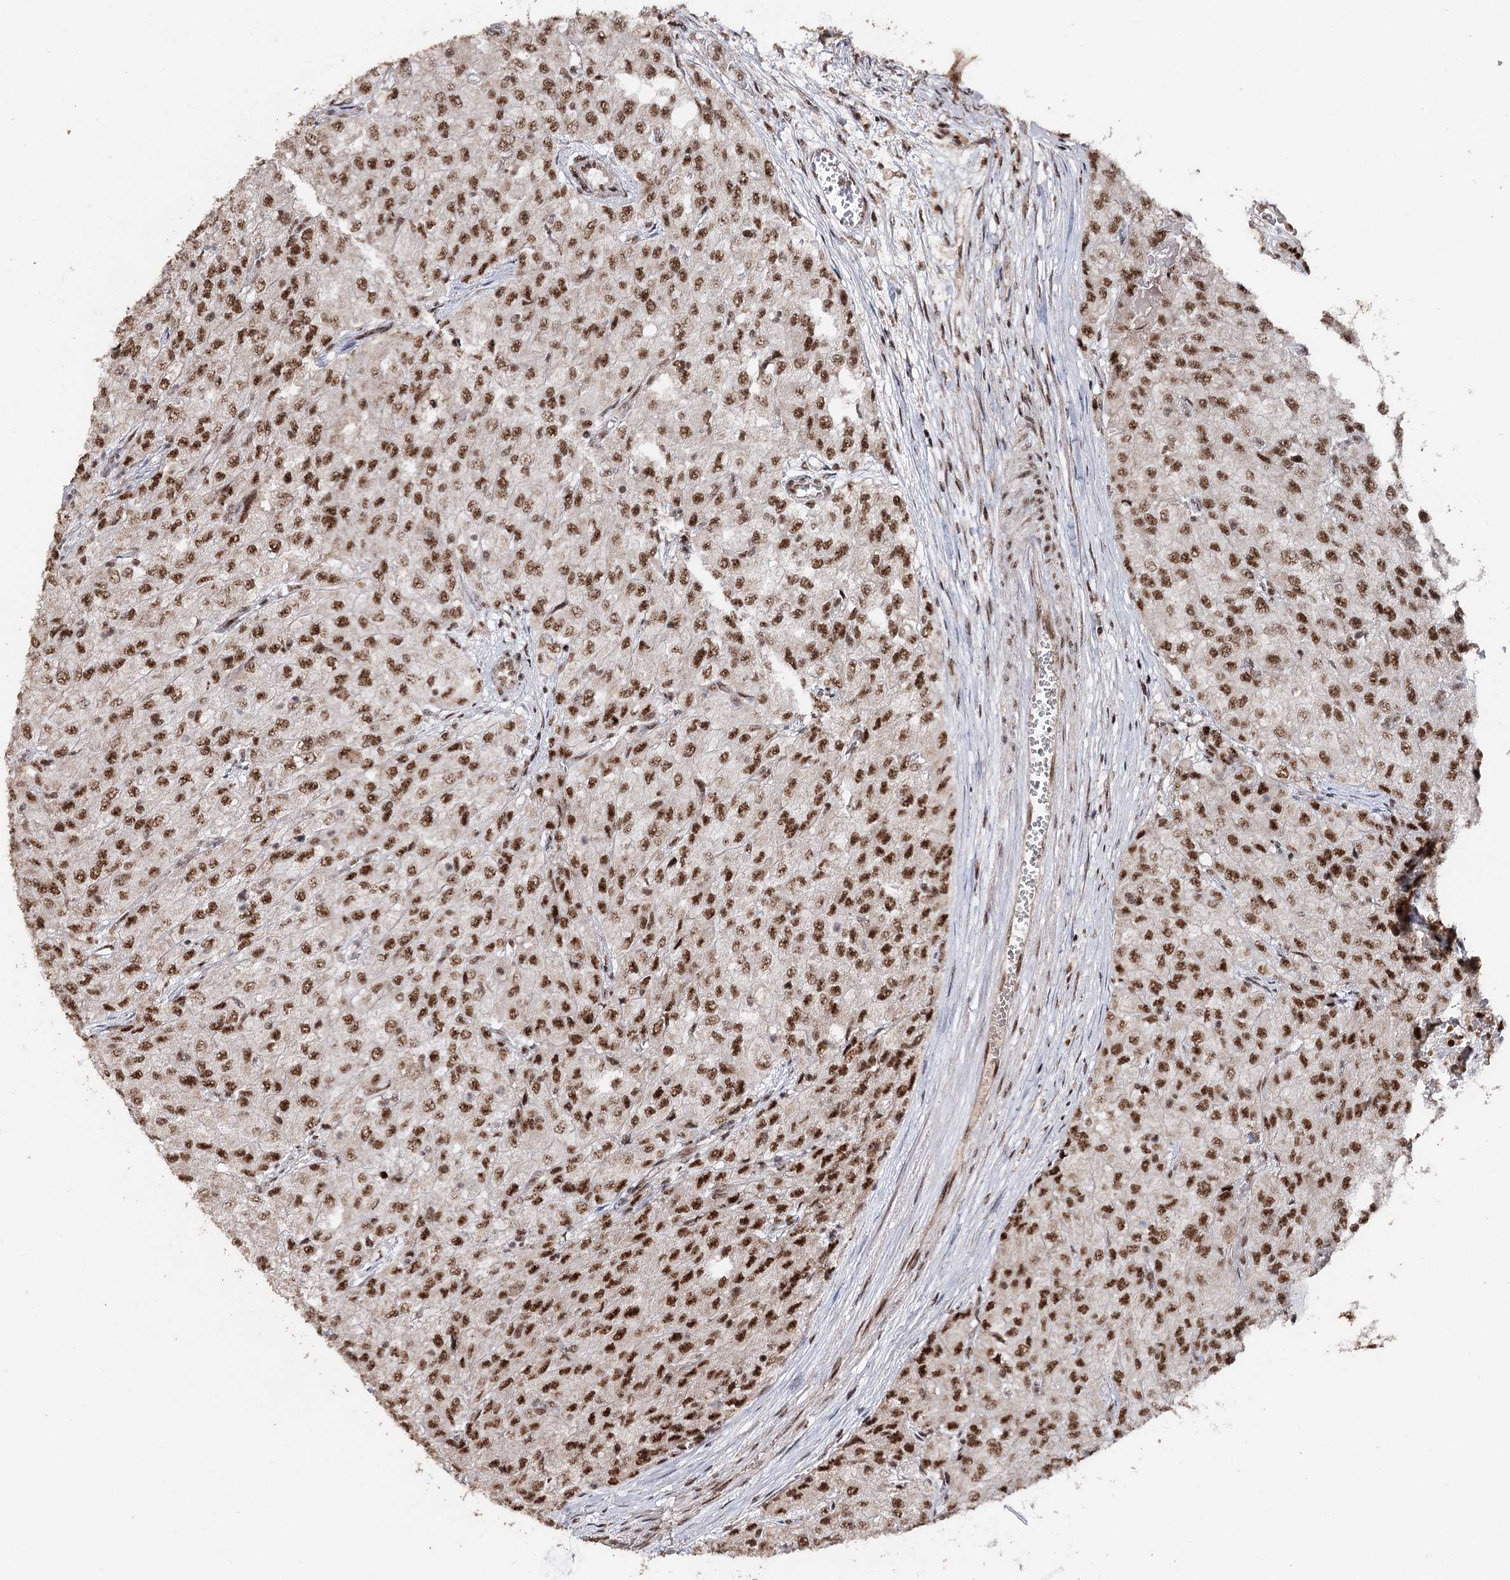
{"staining": {"intensity": "moderate", "quantity": ">75%", "location": "nuclear"}, "tissue": "renal cancer", "cell_type": "Tumor cells", "image_type": "cancer", "snomed": [{"axis": "morphology", "description": "Adenocarcinoma, NOS"}, {"axis": "topography", "description": "Kidney"}], "caption": "Adenocarcinoma (renal) was stained to show a protein in brown. There is medium levels of moderate nuclear staining in about >75% of tumor cells.", "gene": "U2SURP", "patient": {"sex": "female", "age": 54}}